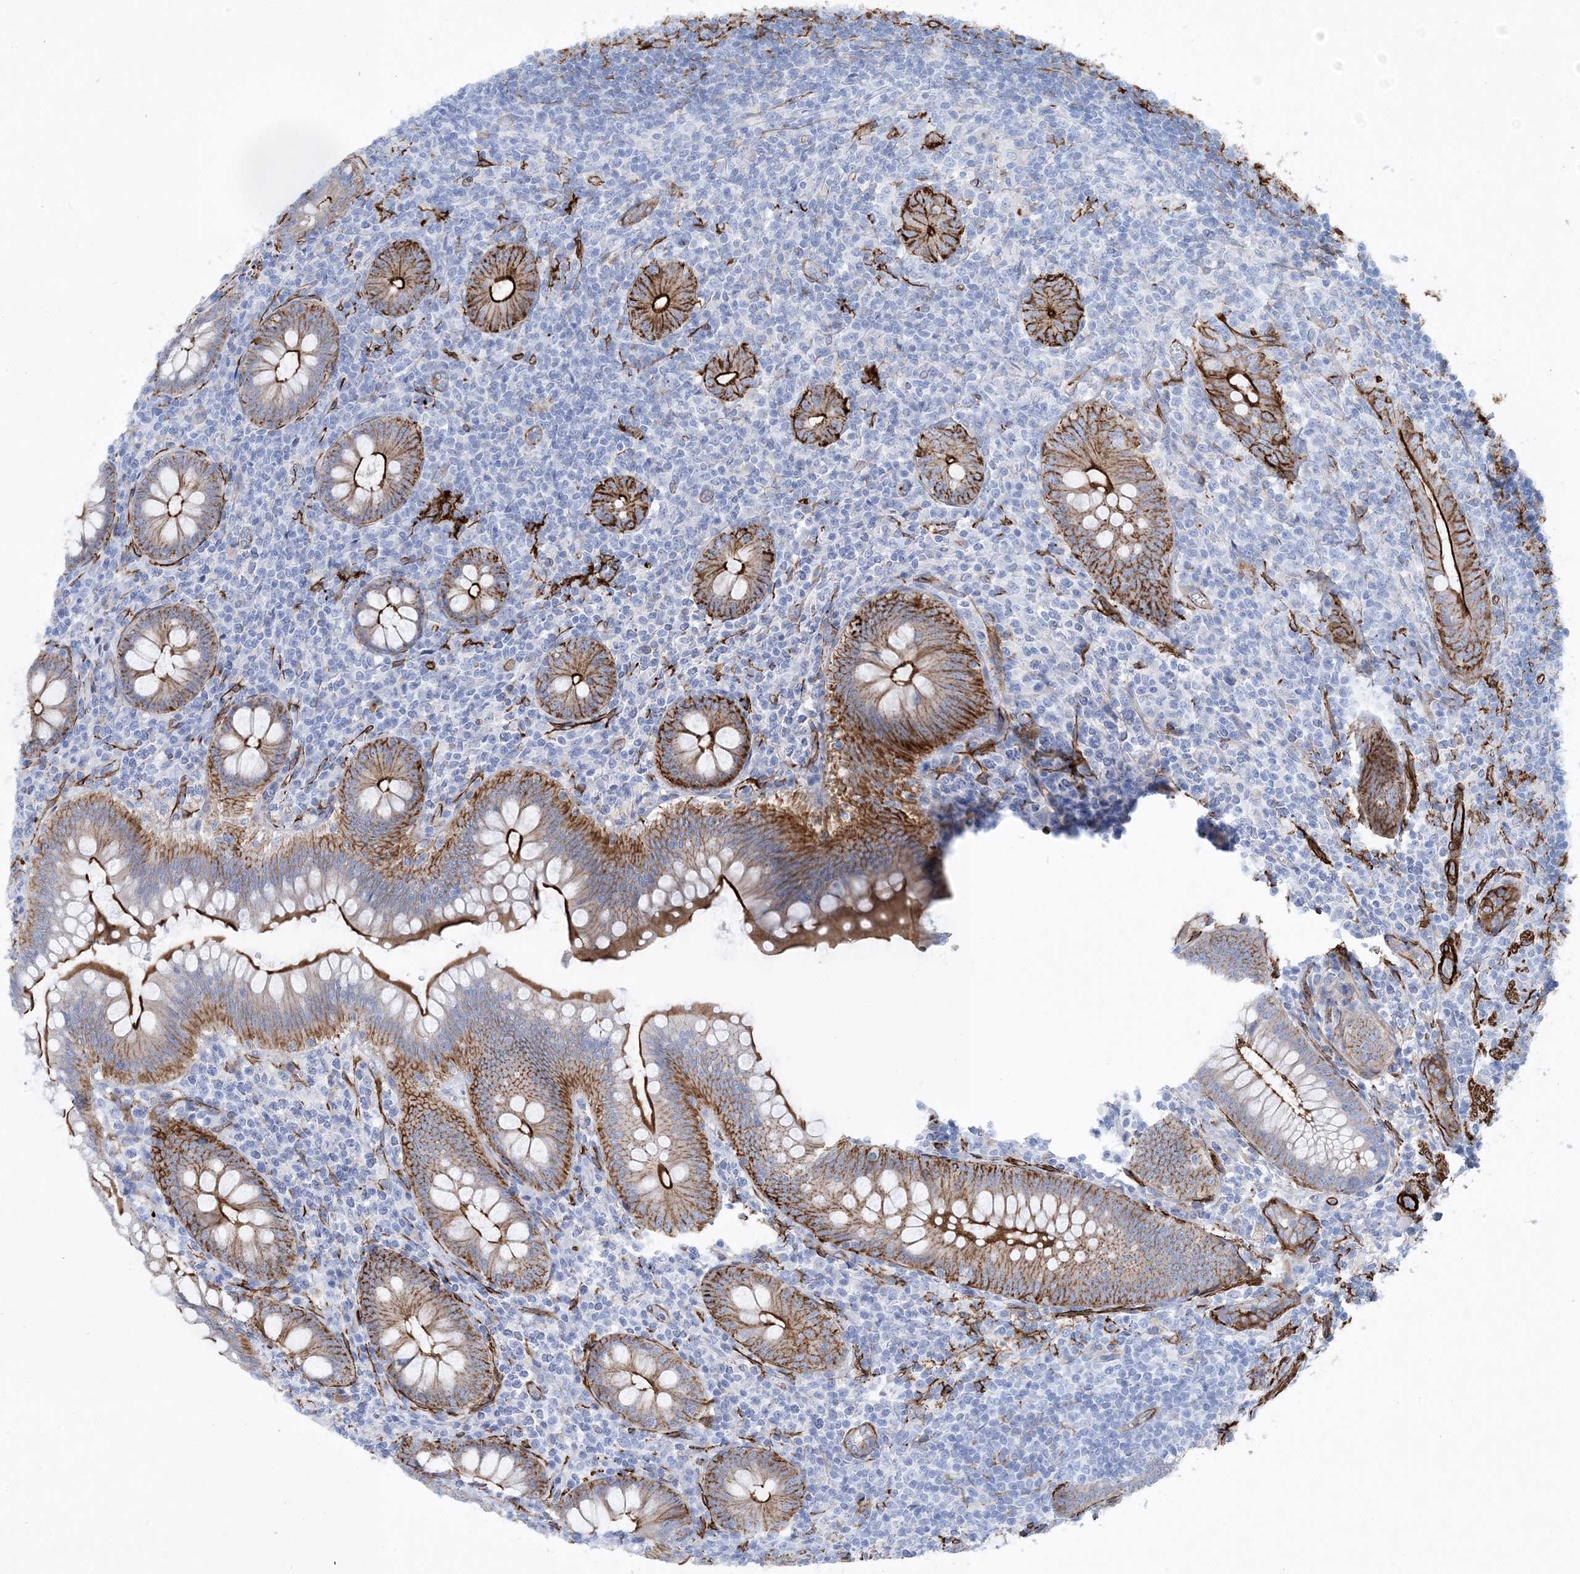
{"staining": {"intensity": "strong", "quantity": "25%-75%", "location": "cytoplasmic/membranous"}, "tissue": "appendix", "cell_type": "Glandular cells", "image_type": "normal", "snomed": [{"axis": "morphology", "description": "Normal tissue, NOS"}, {"axis": "topography", "description": "Appendix"}], "caption": "This is a photomicrograph of immunohistochemistry staining of normal appendix, which shows strong staining in the cytoplasmic/membranous of glandular cells.", "gene": "SHANK1", "patient": {"sex": "male", "age": 14}}